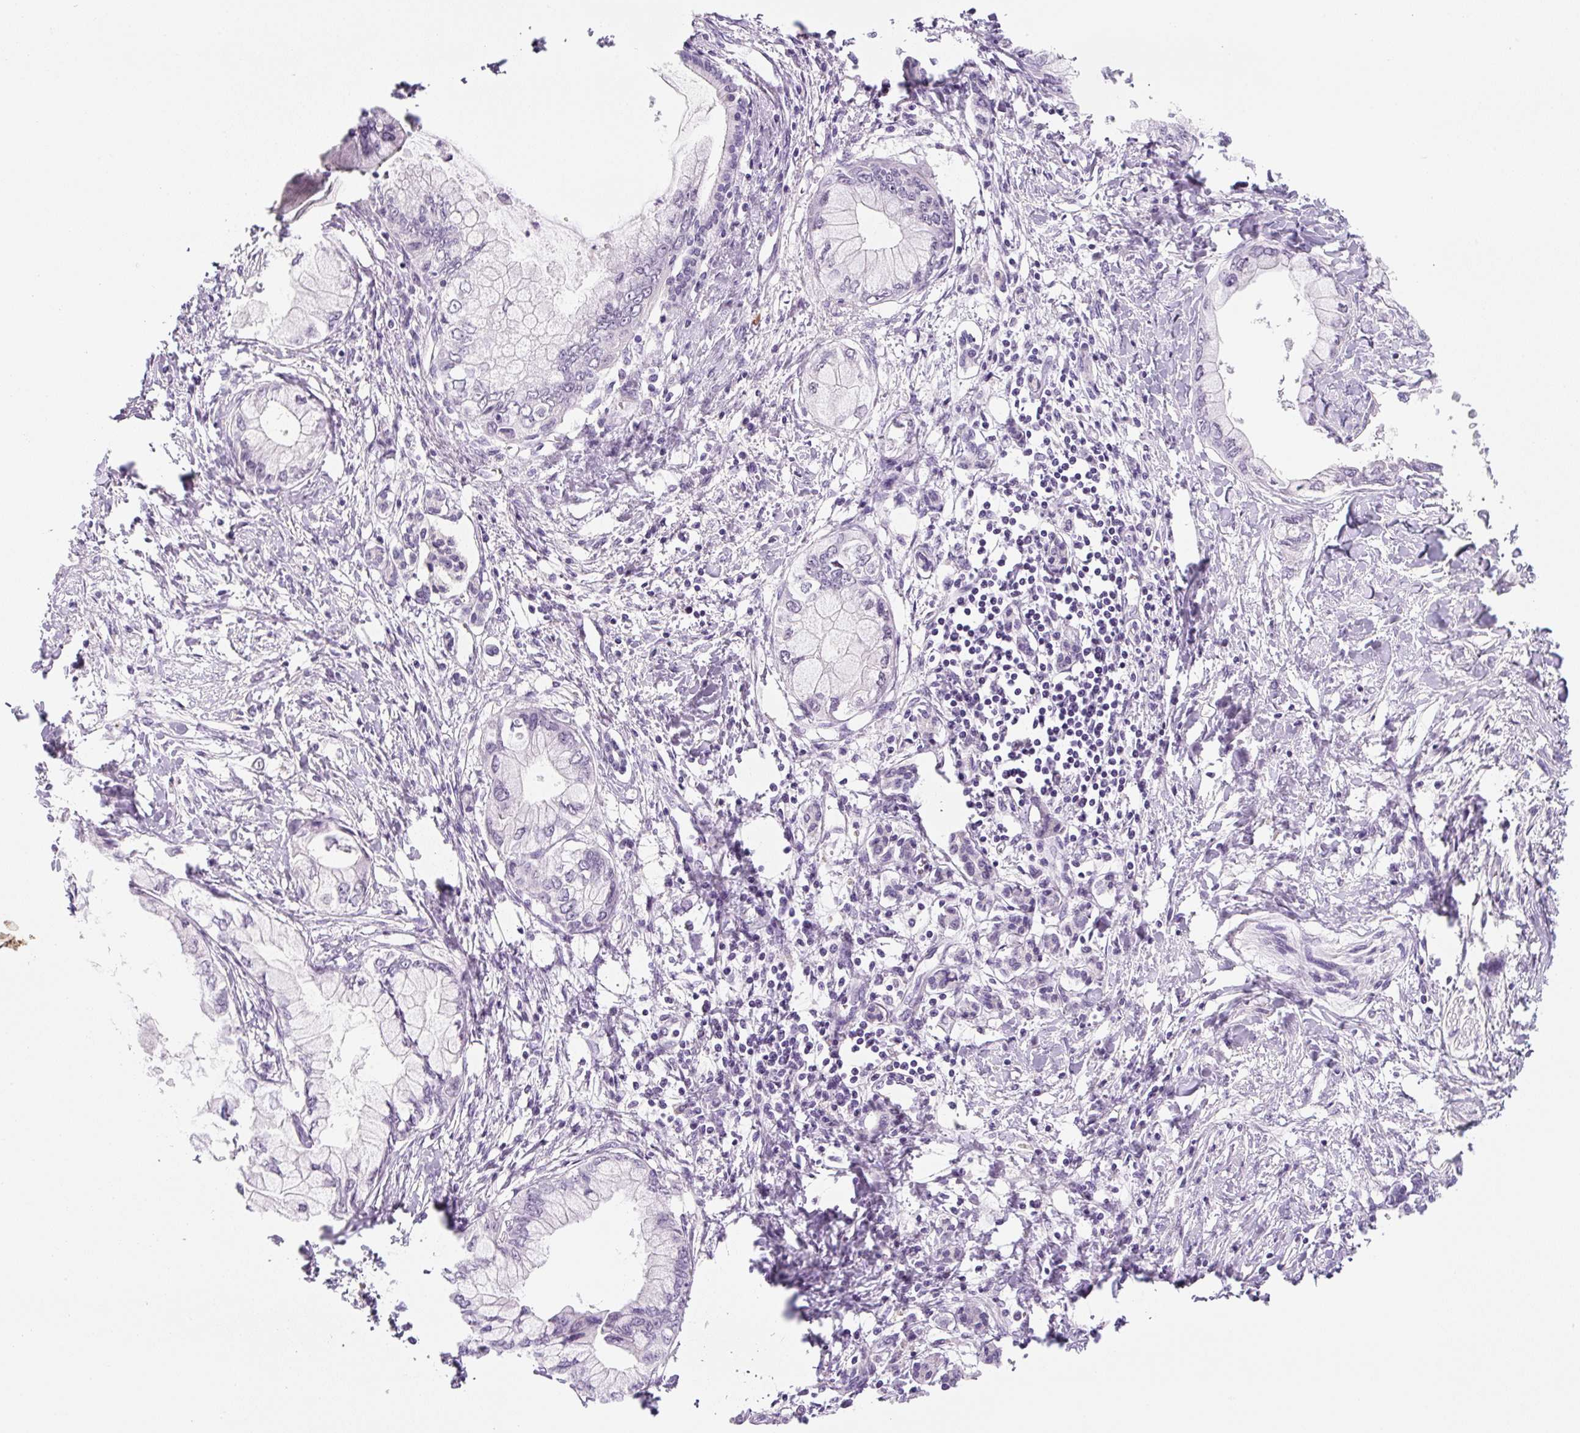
{"staining": {"intensity": "negative", "quantity": "none", "location": "none"}, "tissue": "pancreatic cancer", "cell_type": "Tumor cells", "image_type": "cancer", "snomed": [{"axis": "morphology", "description": "Adenocarcinoma, NOS"}, {"axis": "topography", "description": "Pancreas"}], "caption": "Histopathology image shows no significant protein expression in tumor cells of pancreatic adenocarcinoma.", "gene": "PRM1", "patient": {"sex": "male", "age": 48}}